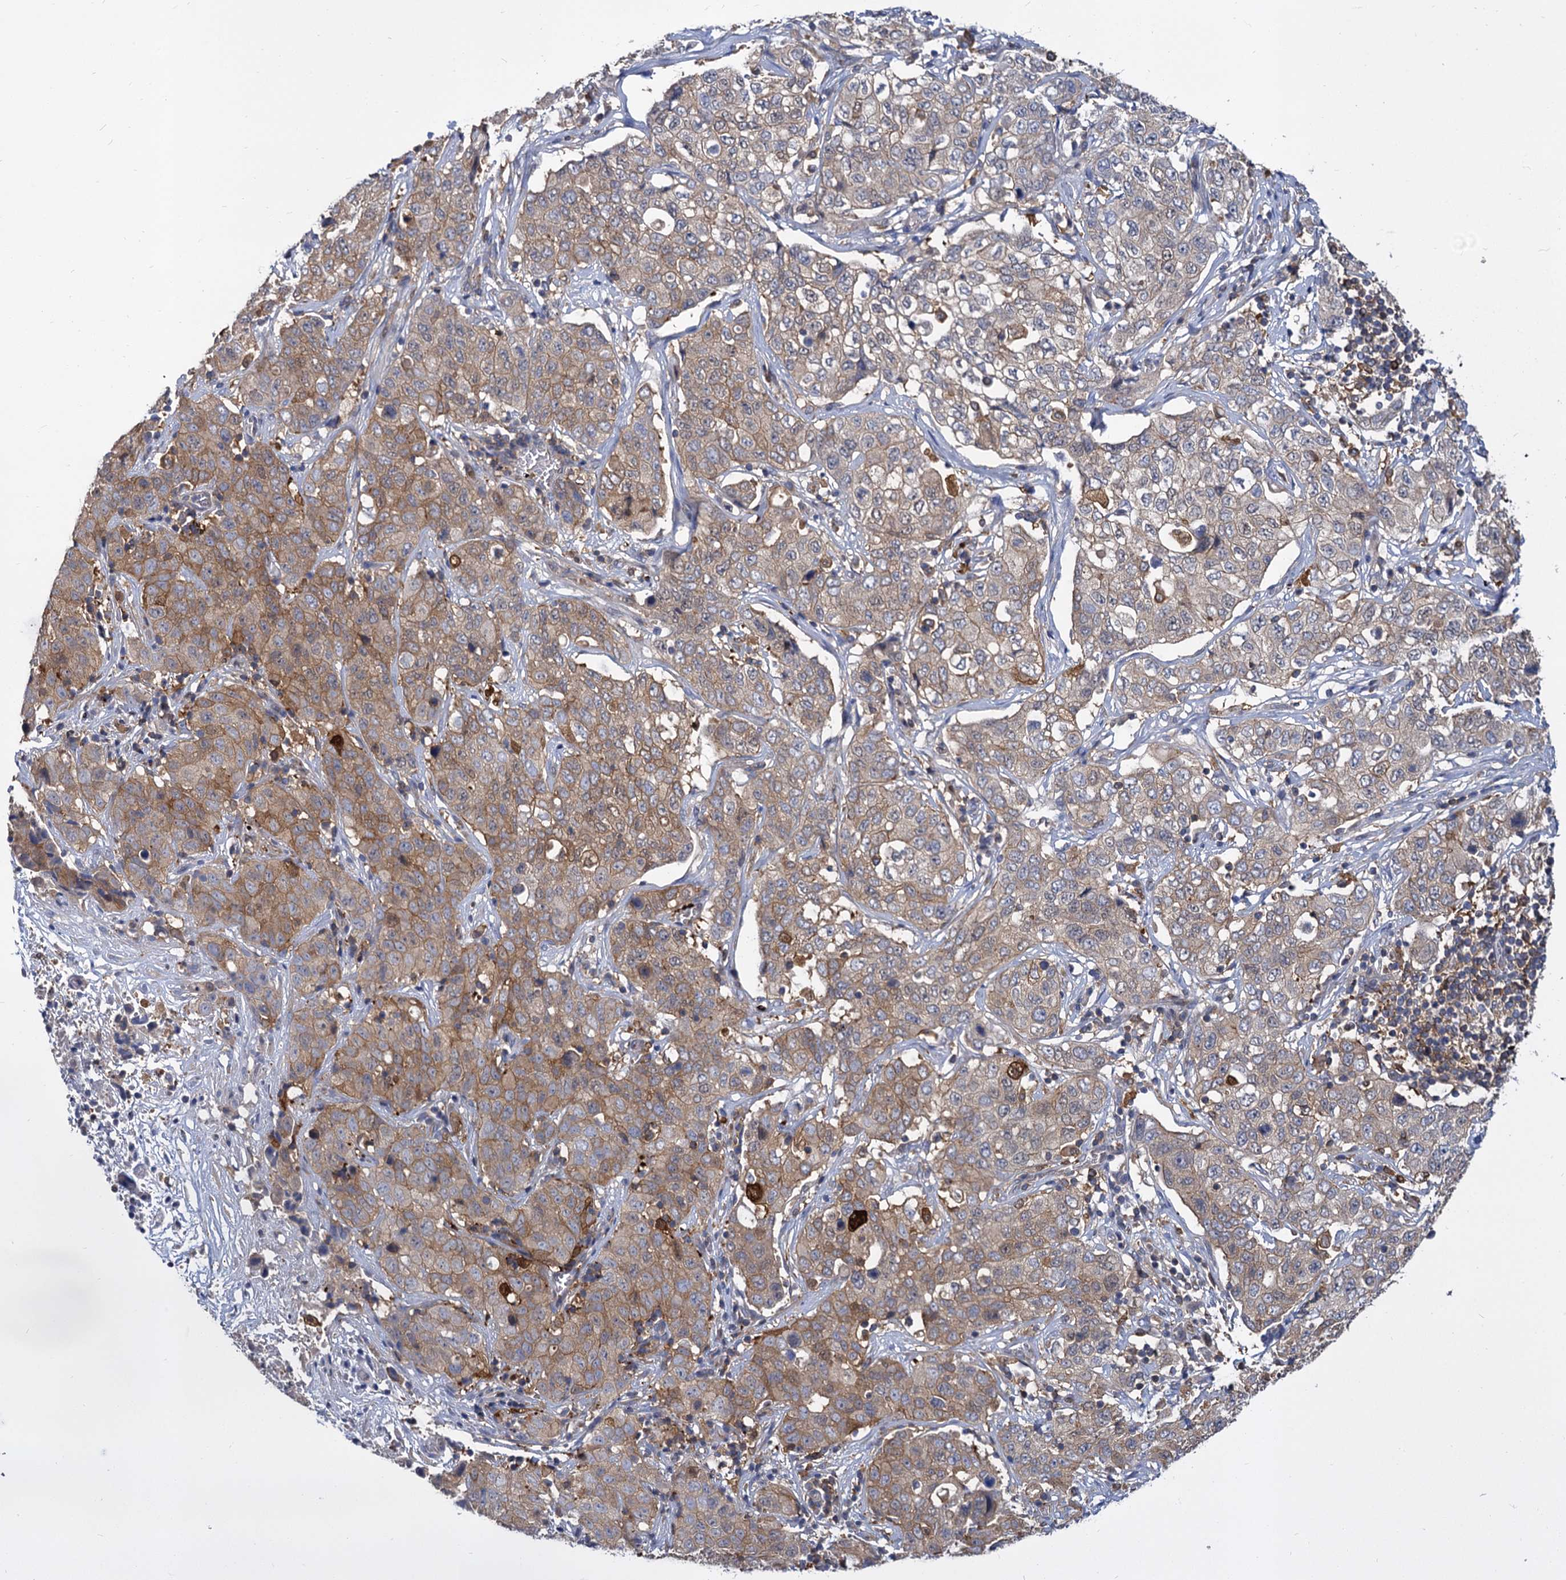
{"staining": {"intensity": "moderate", "quantity": ">75%", "location": "cytoplasmic/membranous"}, "tissue": "stomach cancer", "cell_type": "Tumor cells", "image_type": "cancer", "snomed": [{"axis": "morphology", "description": "Normal tissue, NOS"}, {"axis": "morphology", "description": "Adenocarcinoma, NOS"}, {"axis": "topography", "description": "Lymph node"}, {"axis": "topography", "description": "Stomach"}], "caption": "Human adenocarcinoma (stomach) stained with a brown dye demonstrates moderate cytoplasmic/membranous positive expression in about >75% of tumor cells.", "gene": "GCLC", "patient": {"sex": "male", "age": 48}}